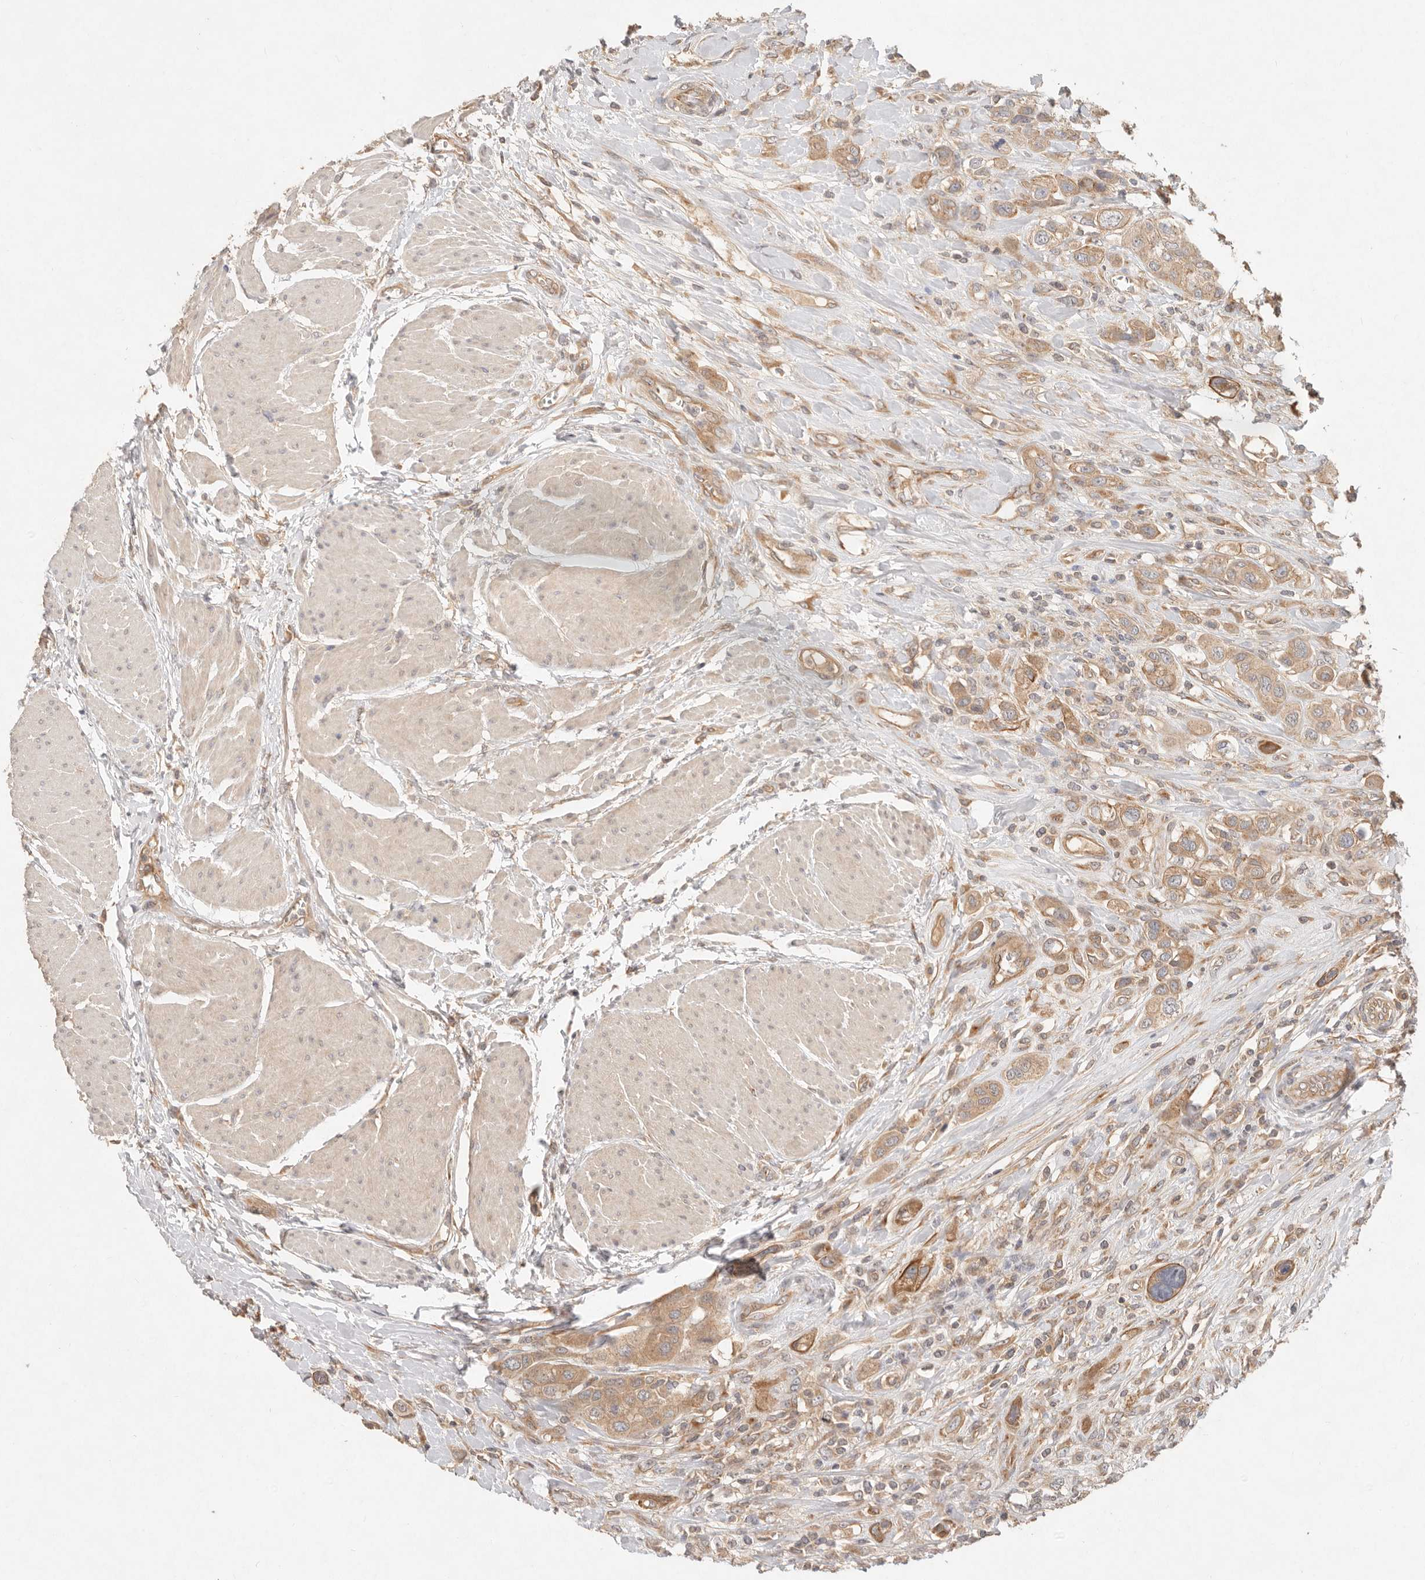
{"staining": {"intensity": "moderate", "quantity": ">75%", "location": "cytoplasmic/membranous"}, "tissue": "urothelial cancer", "cell_type": "Tumor cells", "image_type": "cancer", "snomed": [{"axis": "morphology", "description": "Urothelial carcinoma, High grade"}, {"axis": "topography", "description": "Urinary bladder"}], "caption": "Immunohistochemistry (IHC) image of neoplastic tissue: high-grade urothelial carcinoma stained using immunohistochemistry (IHC) demonstrates medium levels of moderate protein expression localized specifically in the cytoplasmic/membranous of tumor cells, appearing as a cytoplasmic/membranous brown color.", "gene": "HECTD3", "patient": {"sex": "male", "age": 50}}